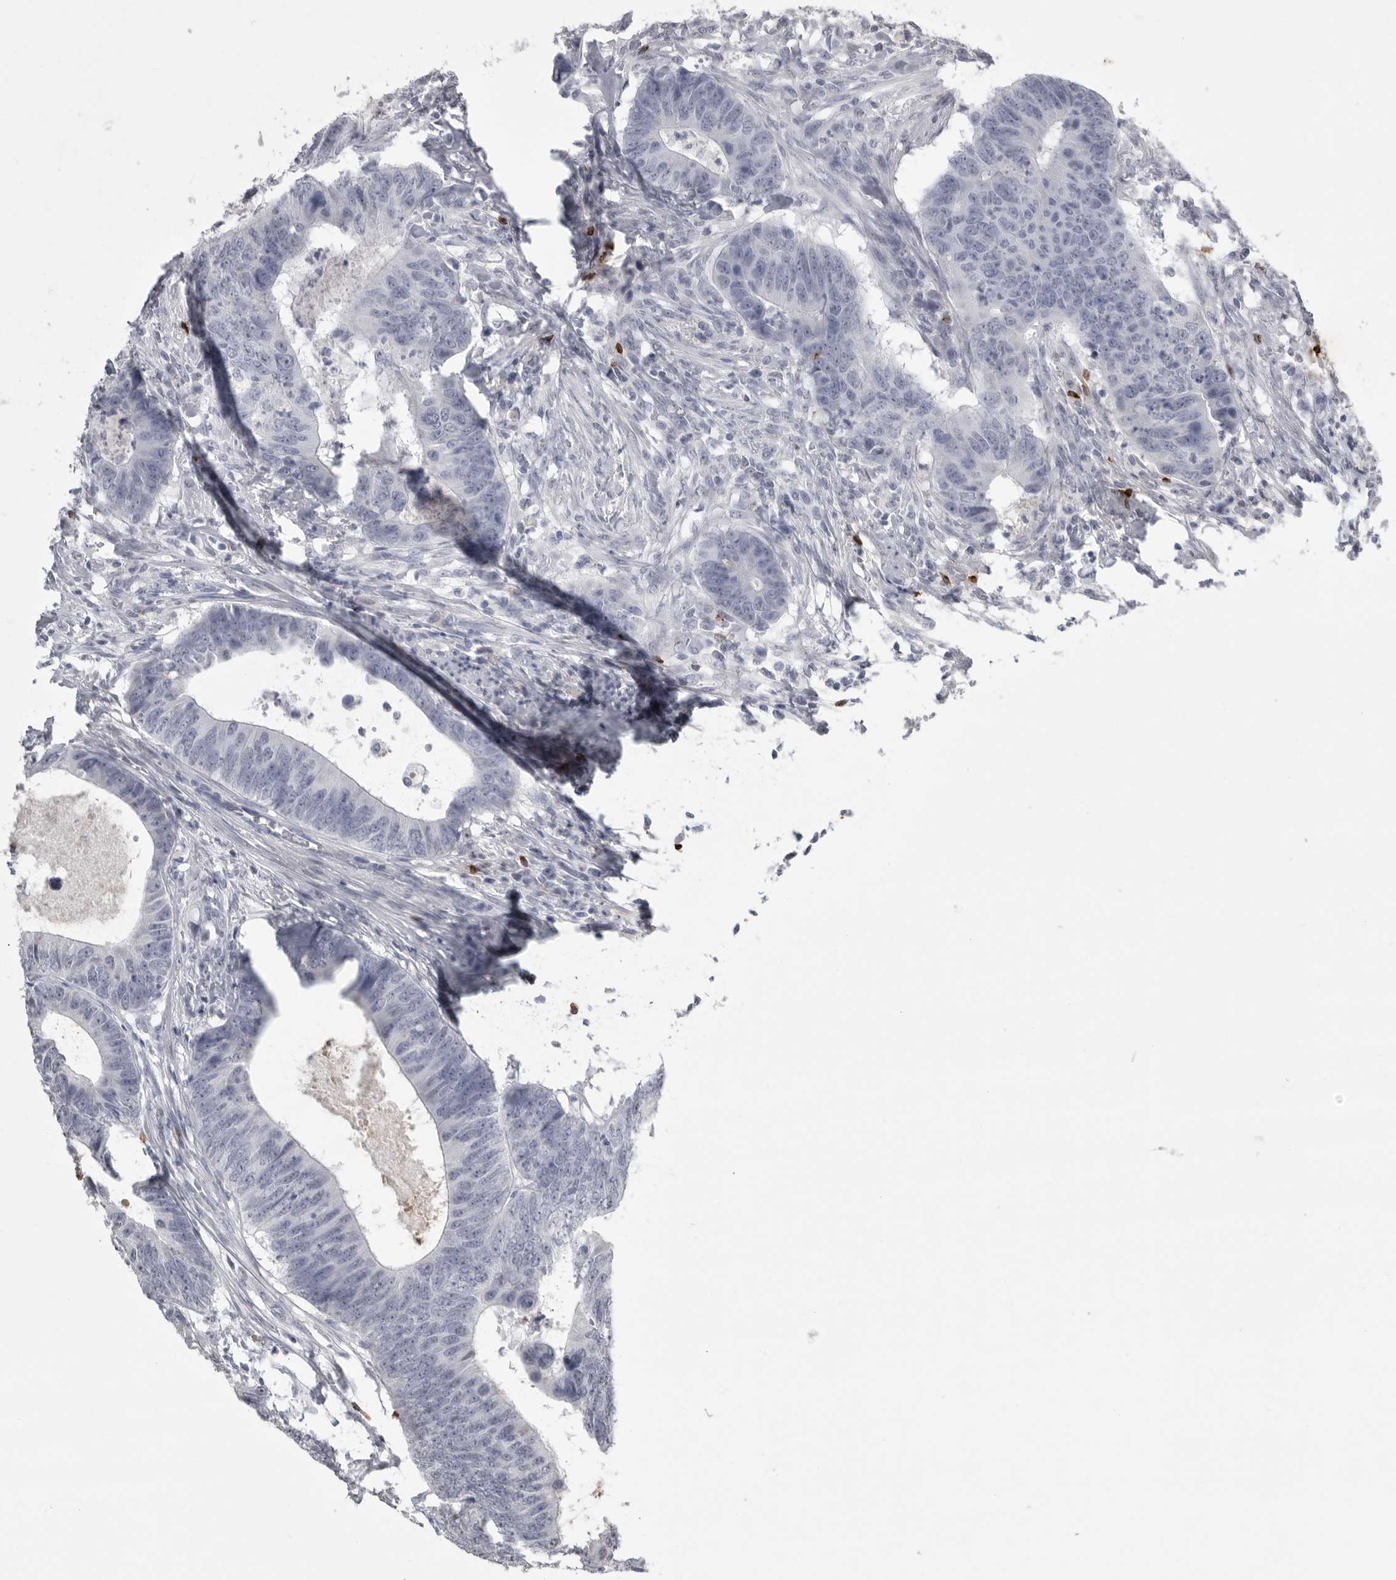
{"staining": {"intensity": "negative", "quantity": "none", "location": "none"}, "tissue": "colorectal cancer", "cell_type": "Tumor cells", "image_type": "cancer", "snomed": [{"axis": "morphology", "description": "Adenocarcinoma, NOS"}, {"axis": "topography", "description": "Colon"}], "caption": "The immunohistochemistry micrograph has no significant staining in tumor cells of adenocarcinoma (colorectal) tissue.", "gene": "GNLY", "patient": {"sex": "male", "age": 56}}